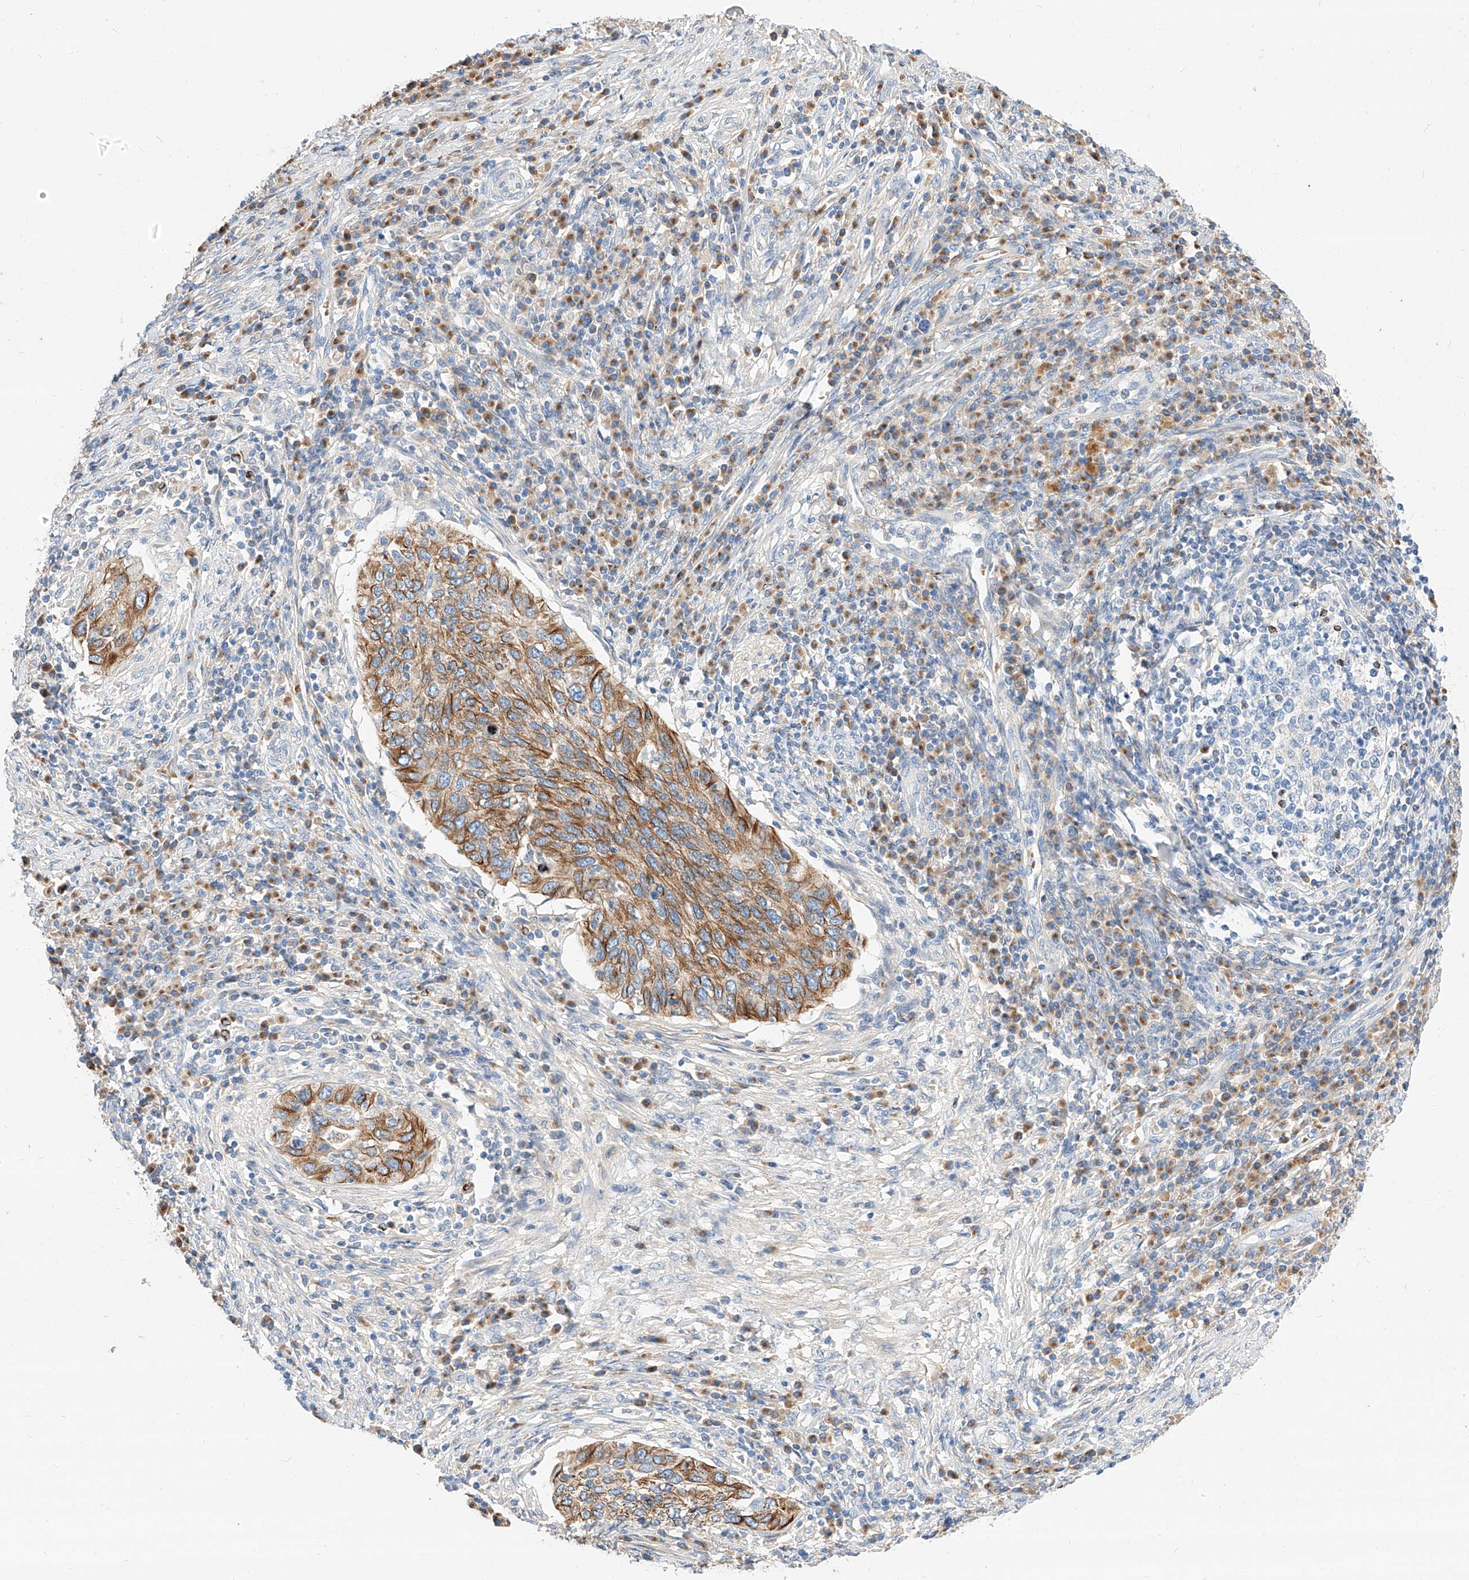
{"staining": {"intensity": "moderate", "quantity": ">75%", "location": "cytoplasmic/membranous"}, "tissue": "cervical cancer", "cell_type": "Tumor cells", "image_type": "cancer", "snomed": [{"axis": "morphology", "description": "Squamous cell carcinoma, NOS"}, {"axis": "topography", "description": "Cervix"}], "caption": "Tumor cells exhibit medium levels of moderate cytoplasmic/membranous staining in about >75% of cells in cervical cancer (squamous cell carcinoma).", "gene": "MAP7", "patient": {"sex": "female", "age": 38}}